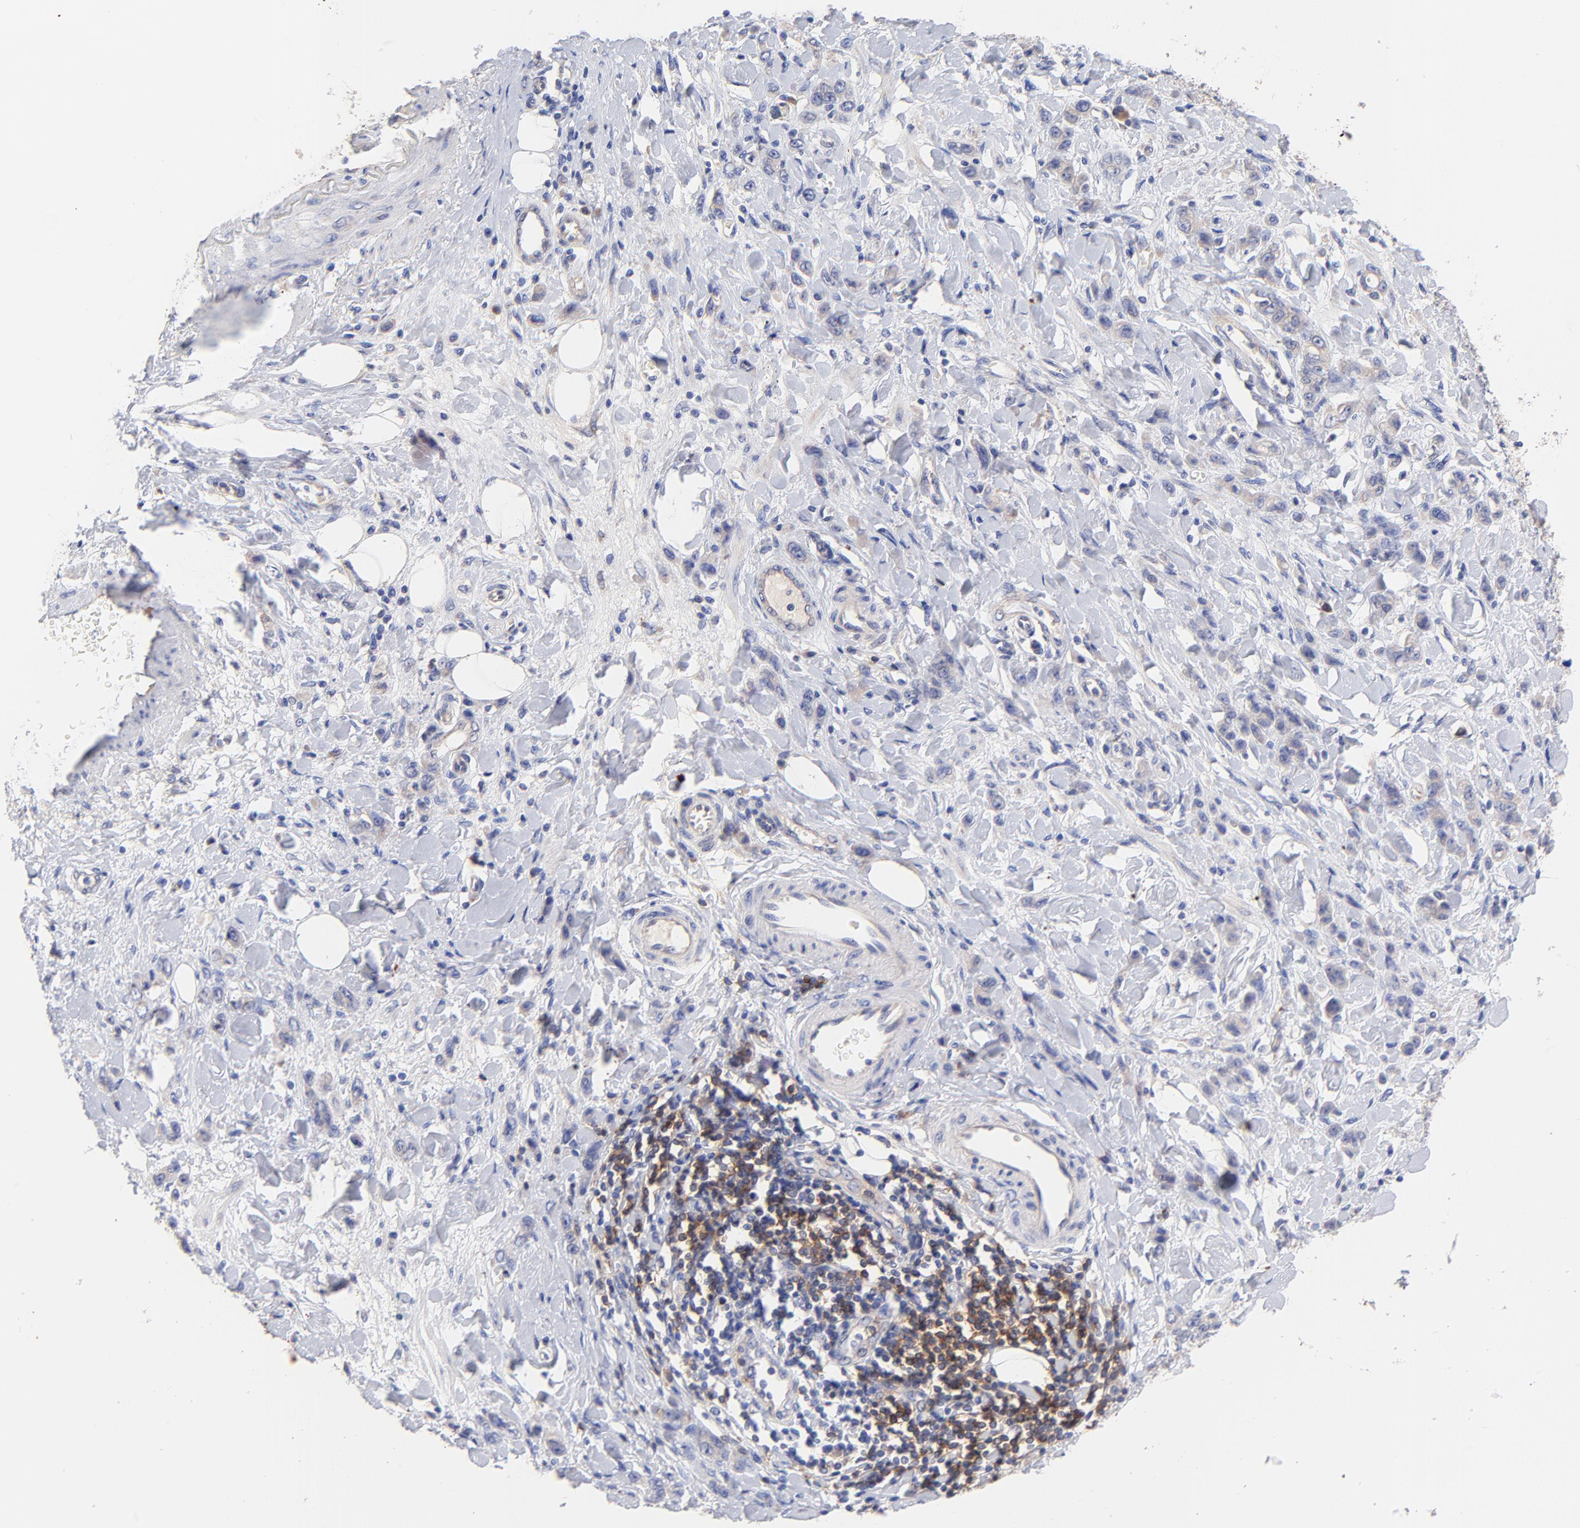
{"staining": {"intensity": "negative", "quantity": "none", "location": "none"}, "tissue": "stomach cancer", "cell_type": "Tumor cells", "image_type": "cancer", "snomed": [{"axis": "morphology", "description": "Normal tissue, NOS"}, {"axis": "morphology", "description": "Adenocarcinoma, NOS"}, {"axis": "topography", "description": "Stomach"}], "caption": "An IHC image of stomach adenocarcinoma is shown. There is no staining in tumor cells of stomach adenocarcinoma.", "gene": "TNFRSF13C", "patient": {"sex": "male", "age": 82}}